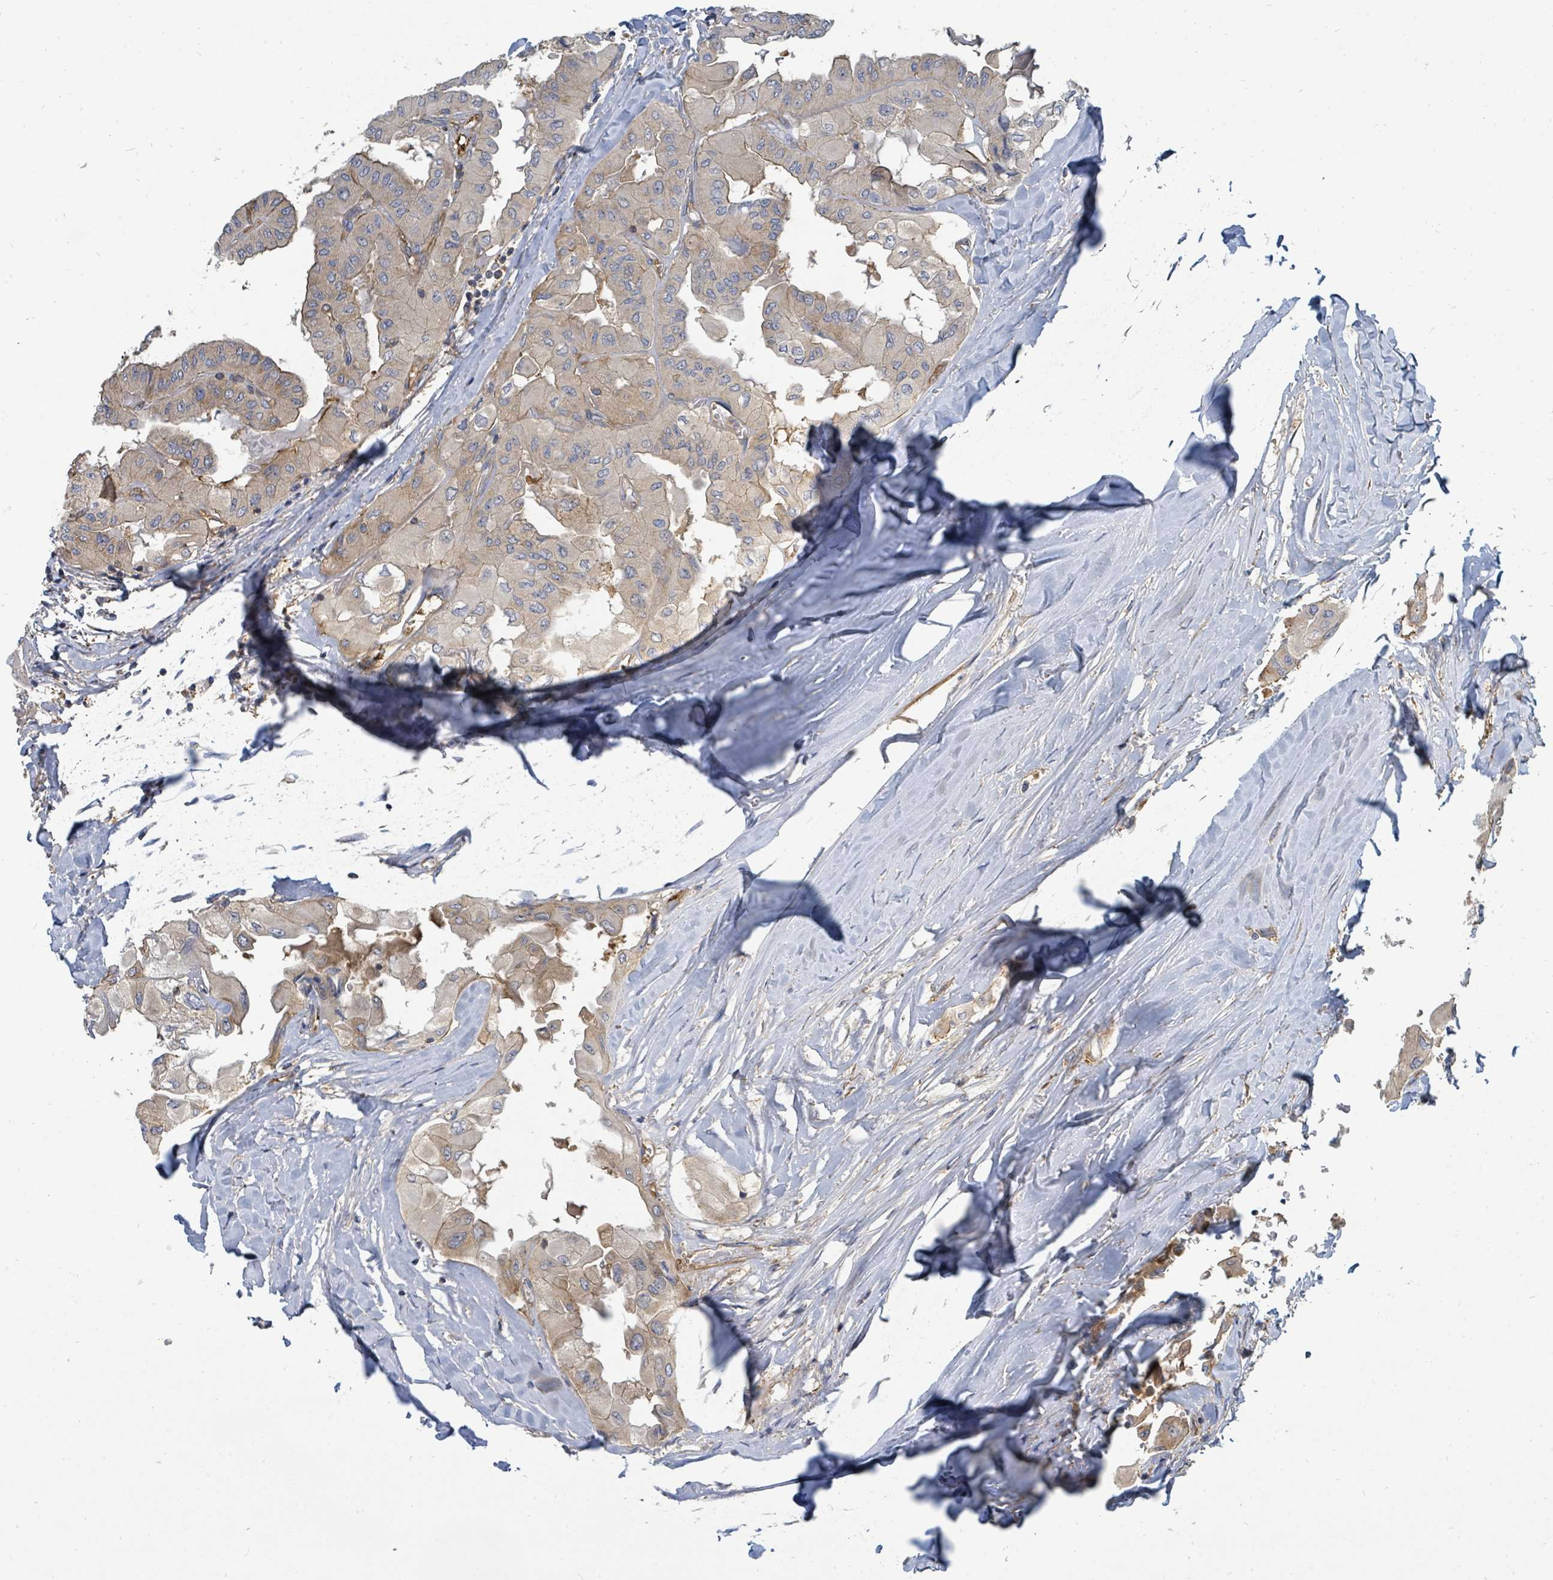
{"staining": {"intensity": "moderate", "quantity": "25%-75%", "location": "cytoplasmic/membranous"}, "tissue": "thyroid cancer", "cell_type": "Tumor cells", "image_type": "cancer", "snomed": [{"axis": "morphology", "description": "Normal tissue, NOS"}, {"axis": "morphology", "description": "Papillary adenocarcinoma, NOS"}, {"axis": "topography", "description": "Thyroid gland"}], "caption": "Immunohistochemistry photomicrograph of neoplastic tissue: thyroid cancer (papillary adenocarcinoma) stained using immunohistochemistry (IHC) shows medium levels of moderate protein expression localized specifically in the cytoplasmic/membranous of tumor cells, appearing as a cytoplasmic/membranous brown color.", "gene": "BOLA2B", "patient": {"sex": "female", "age": 59}}